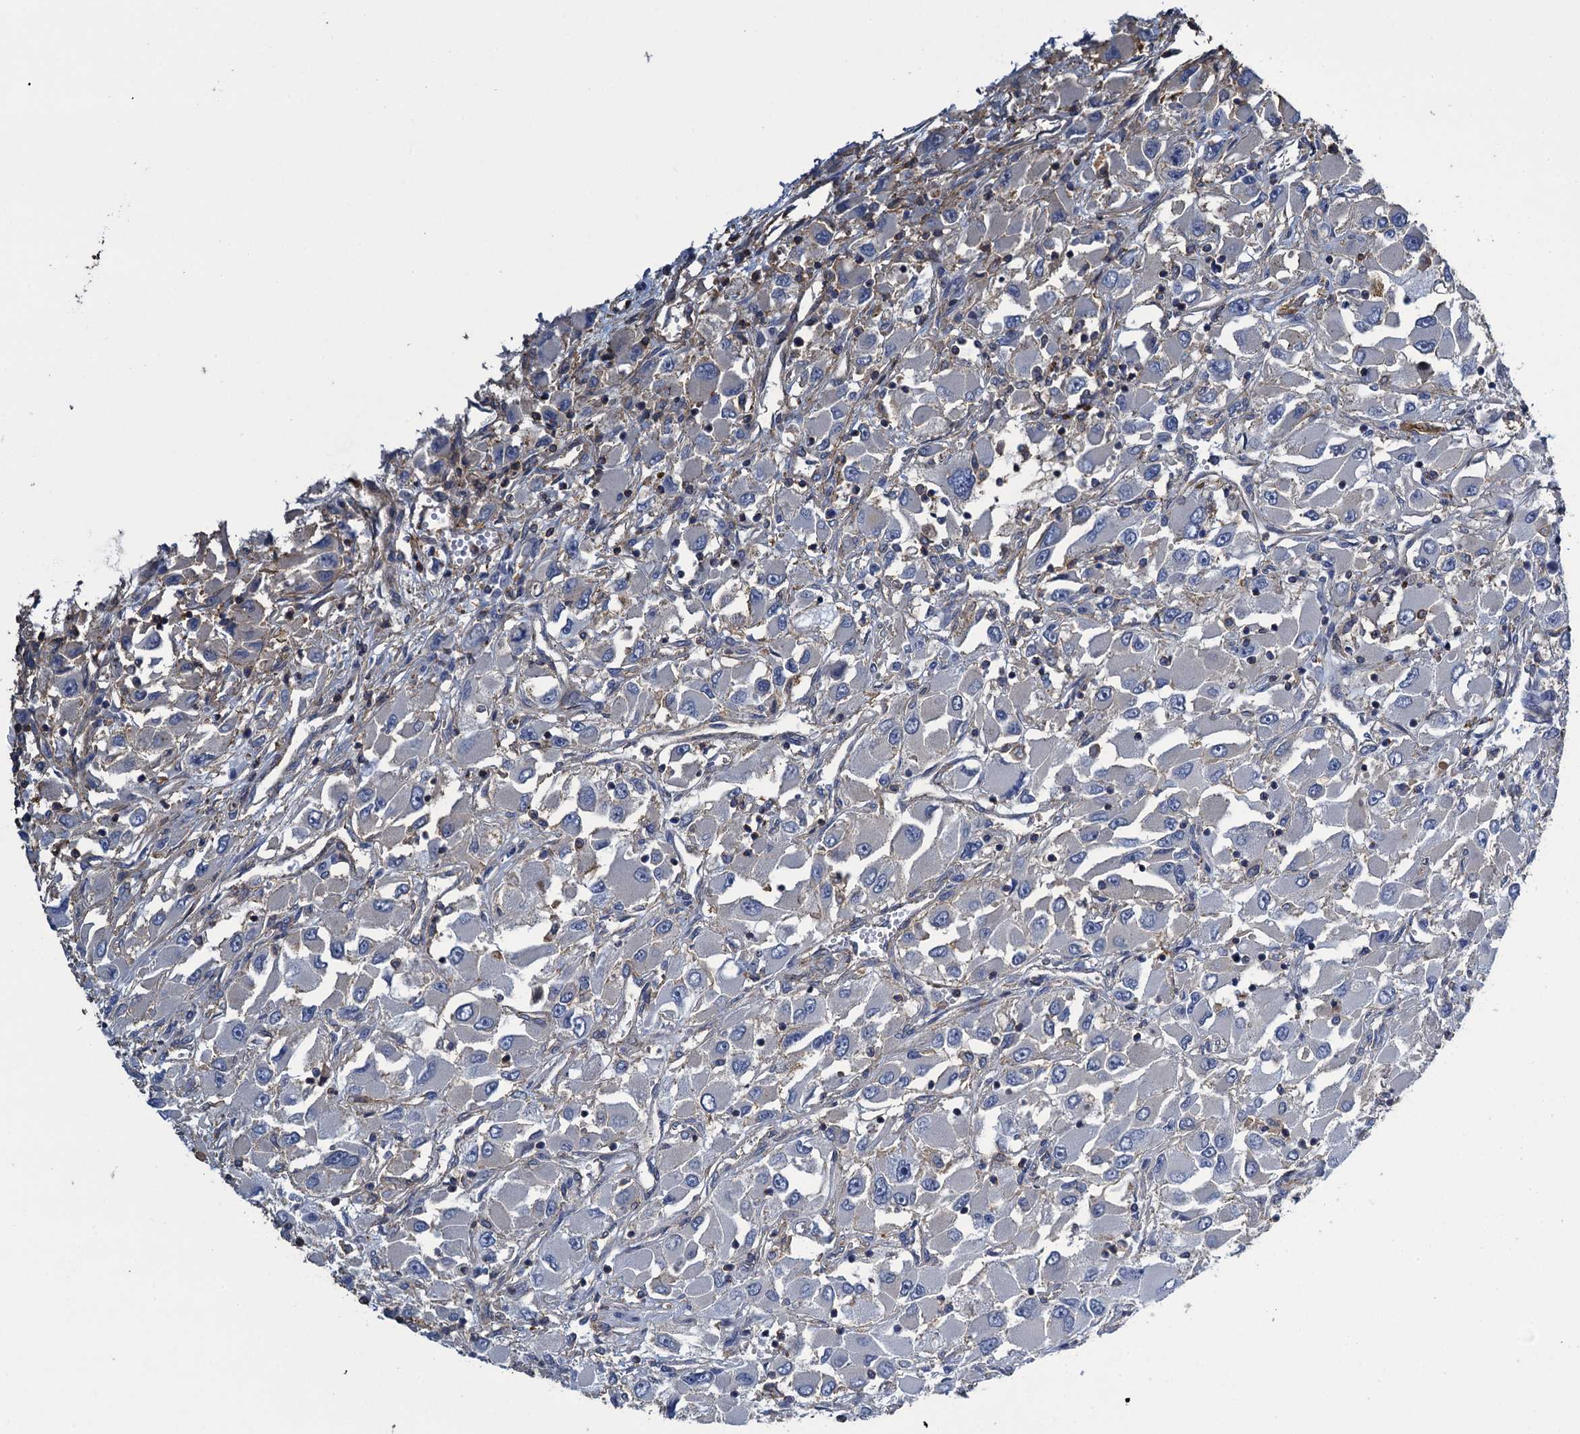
{"staining": {"intensity": "negative", "quantity": "none", "location": "none"}, "tissue": "renal cancer", "cell_type": "Tumor cells", "image_type": "cancer", "snomed": [{"axis": "morphology", "description": "Adenocarcinoma, NOS"}, {"axis": "topography", "description": "Kidney"}], "caption": "An immunohistochemistry (IHC) histopathology image of renal cancer (adenocarcinoma) is shown. There is no staining in tumor cells of renal cancer (adenocarcinoma).", "gene": "PROSER2", "patient": {"sex": "female", "age": 52}}